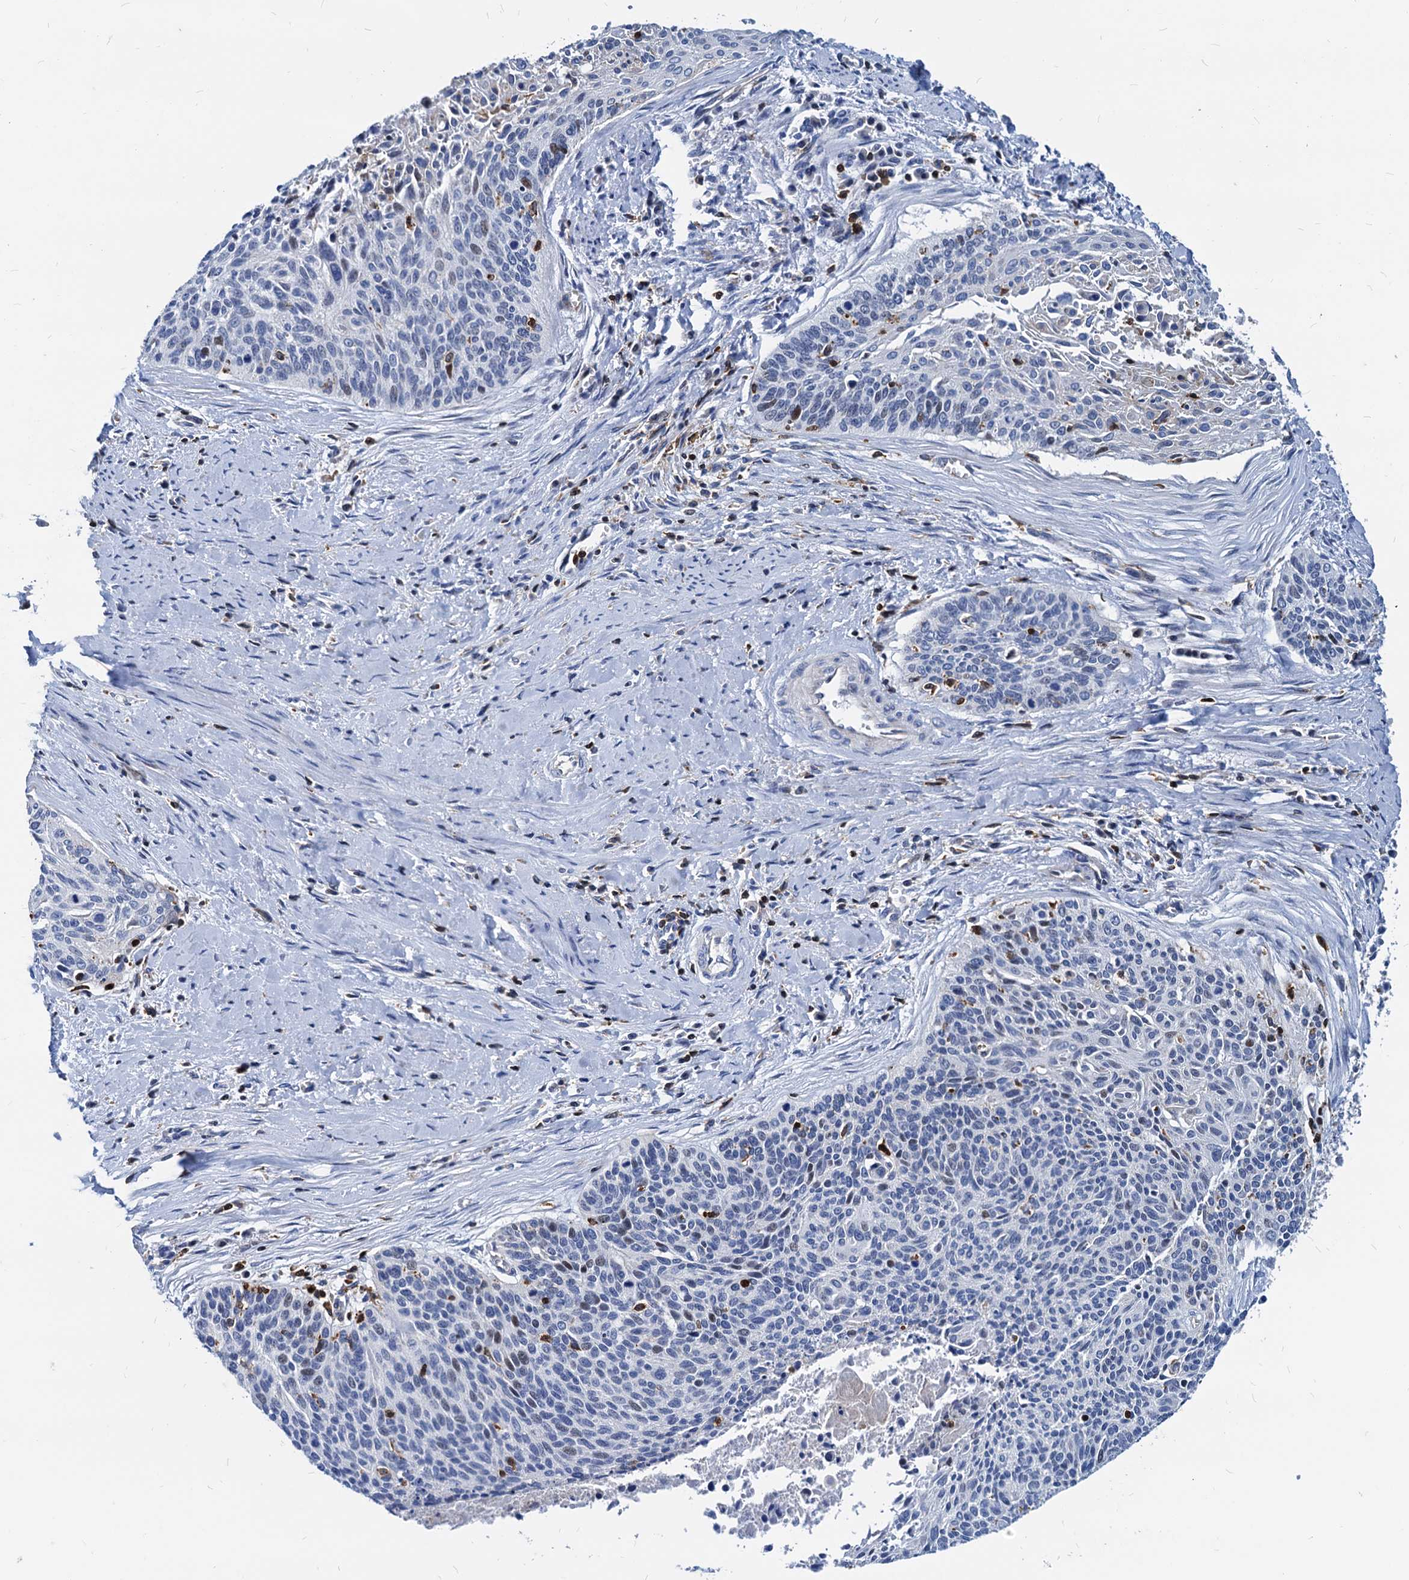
{"staining": {"intensity": "negative", "quantity": "none", "location": "none"}, "tissue": "cervical cancer", "cell_type": "Tumor cells", "image_type": "cancer", "snomed": [{"axis": "morphology", "description": "Squamous cell carcinoma, NOS"}, {"axis": "topography", "description": "Cervix"}], "caption": "Cervical cancer (squamous cell carcinoma) stained for a protein using immunohistochemistry (IHC) reveals no expression tumor cells.", "gene": "LCP2", "patient": {"sex": "female", "age": 55}}